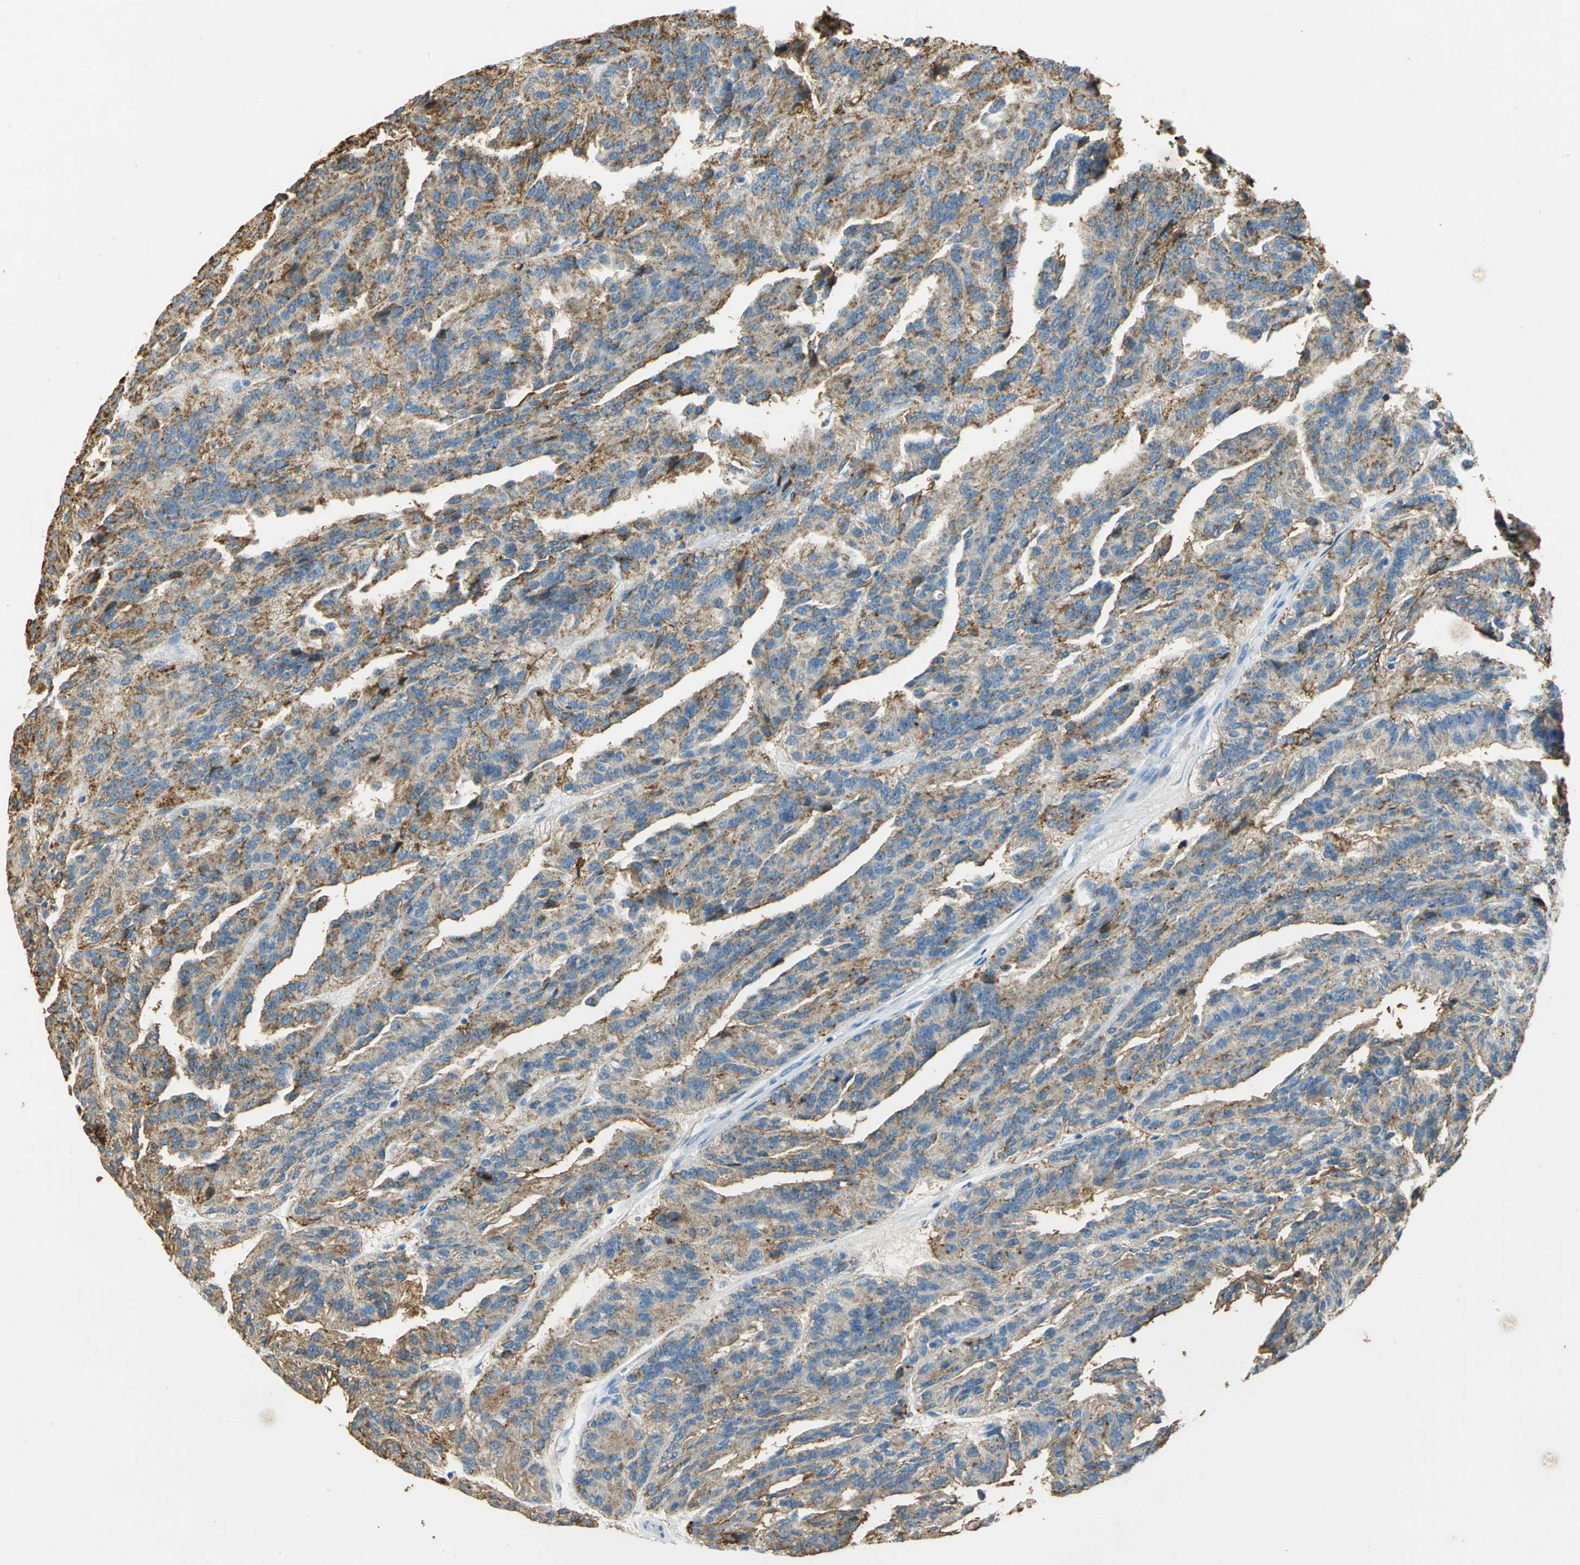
{"staining": {"intensity": "moderate", "quantity": "25%-75%", "location": "cytoplasmic/membranous"}, "tissue": "renal cancer", "cell_type": "Tumor cells", "image_type": "cancer", "snomed": [{"axis": "morphology", "description": "Adenocarcinoma, NOS"}, {"axis": "topography", "description": "Kidney"}], "caption": "Renal adenocarcinoma was stained to show a protein in brown. There is medium levels of moderate cytoplasmic/membranous positivity in about 25%-75% of tumor cells.", "gene": "ANXA4", "patient": {"sex": "male", "age": 46}}